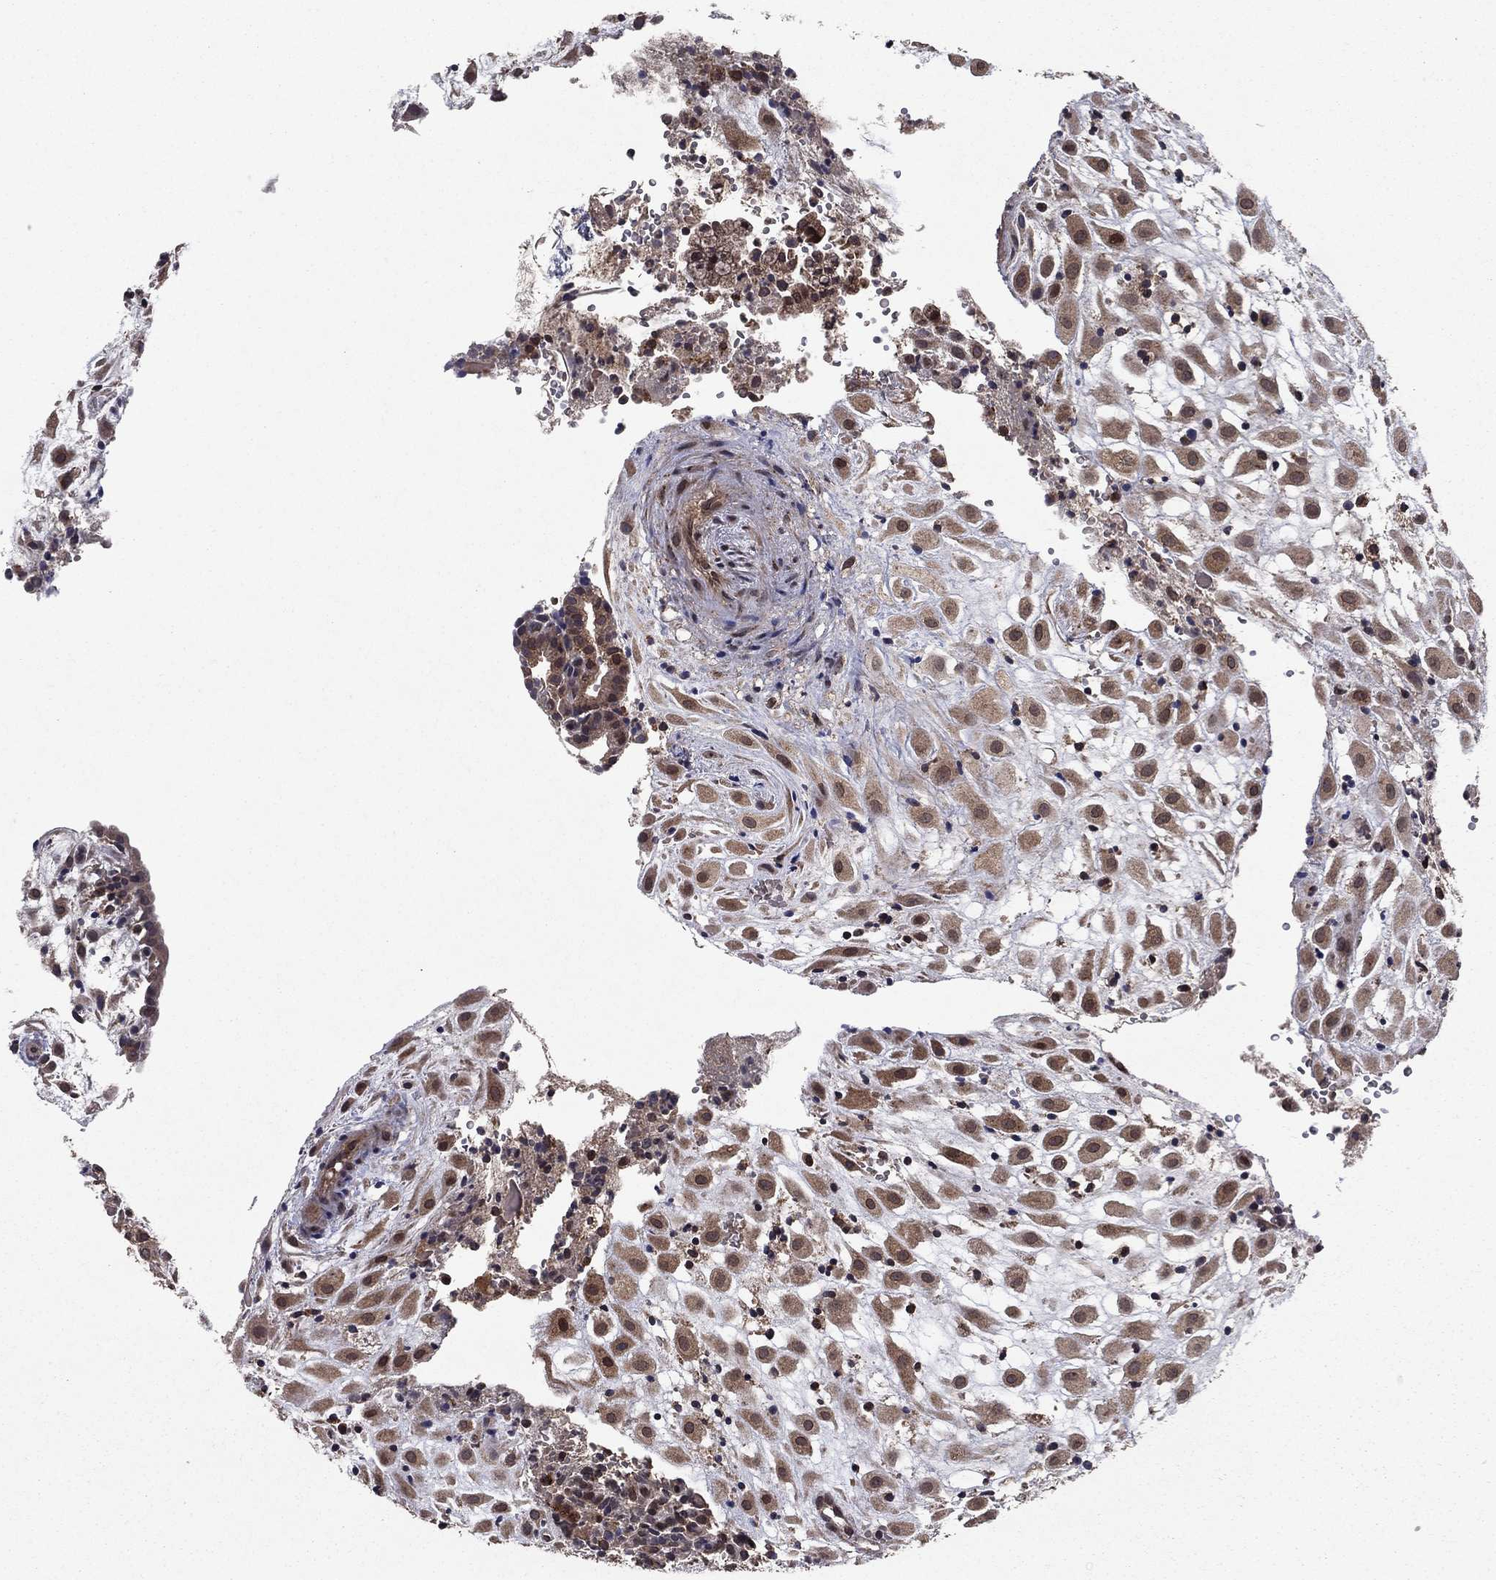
{"staining": {"intensity": "weak", "quantity": ">75%", "location": "cytoplasmic/membranous"}, "tissue": "placenta", "cell_type": "Decidual cells", "image_type": "normal", "snomed": [{"axis": "morphology", "description": "Normal tissue, NOS"}, {"axis": "topography", "description": "Placenta"}], "caption": "This is an image of immunohistochemistry staining of normal placenta, which shows weak positivity in the cytoplasmic/membranous of decidual cells.", "gene": "DHRS1", "patient": {"sex": "female", "age": 24}}